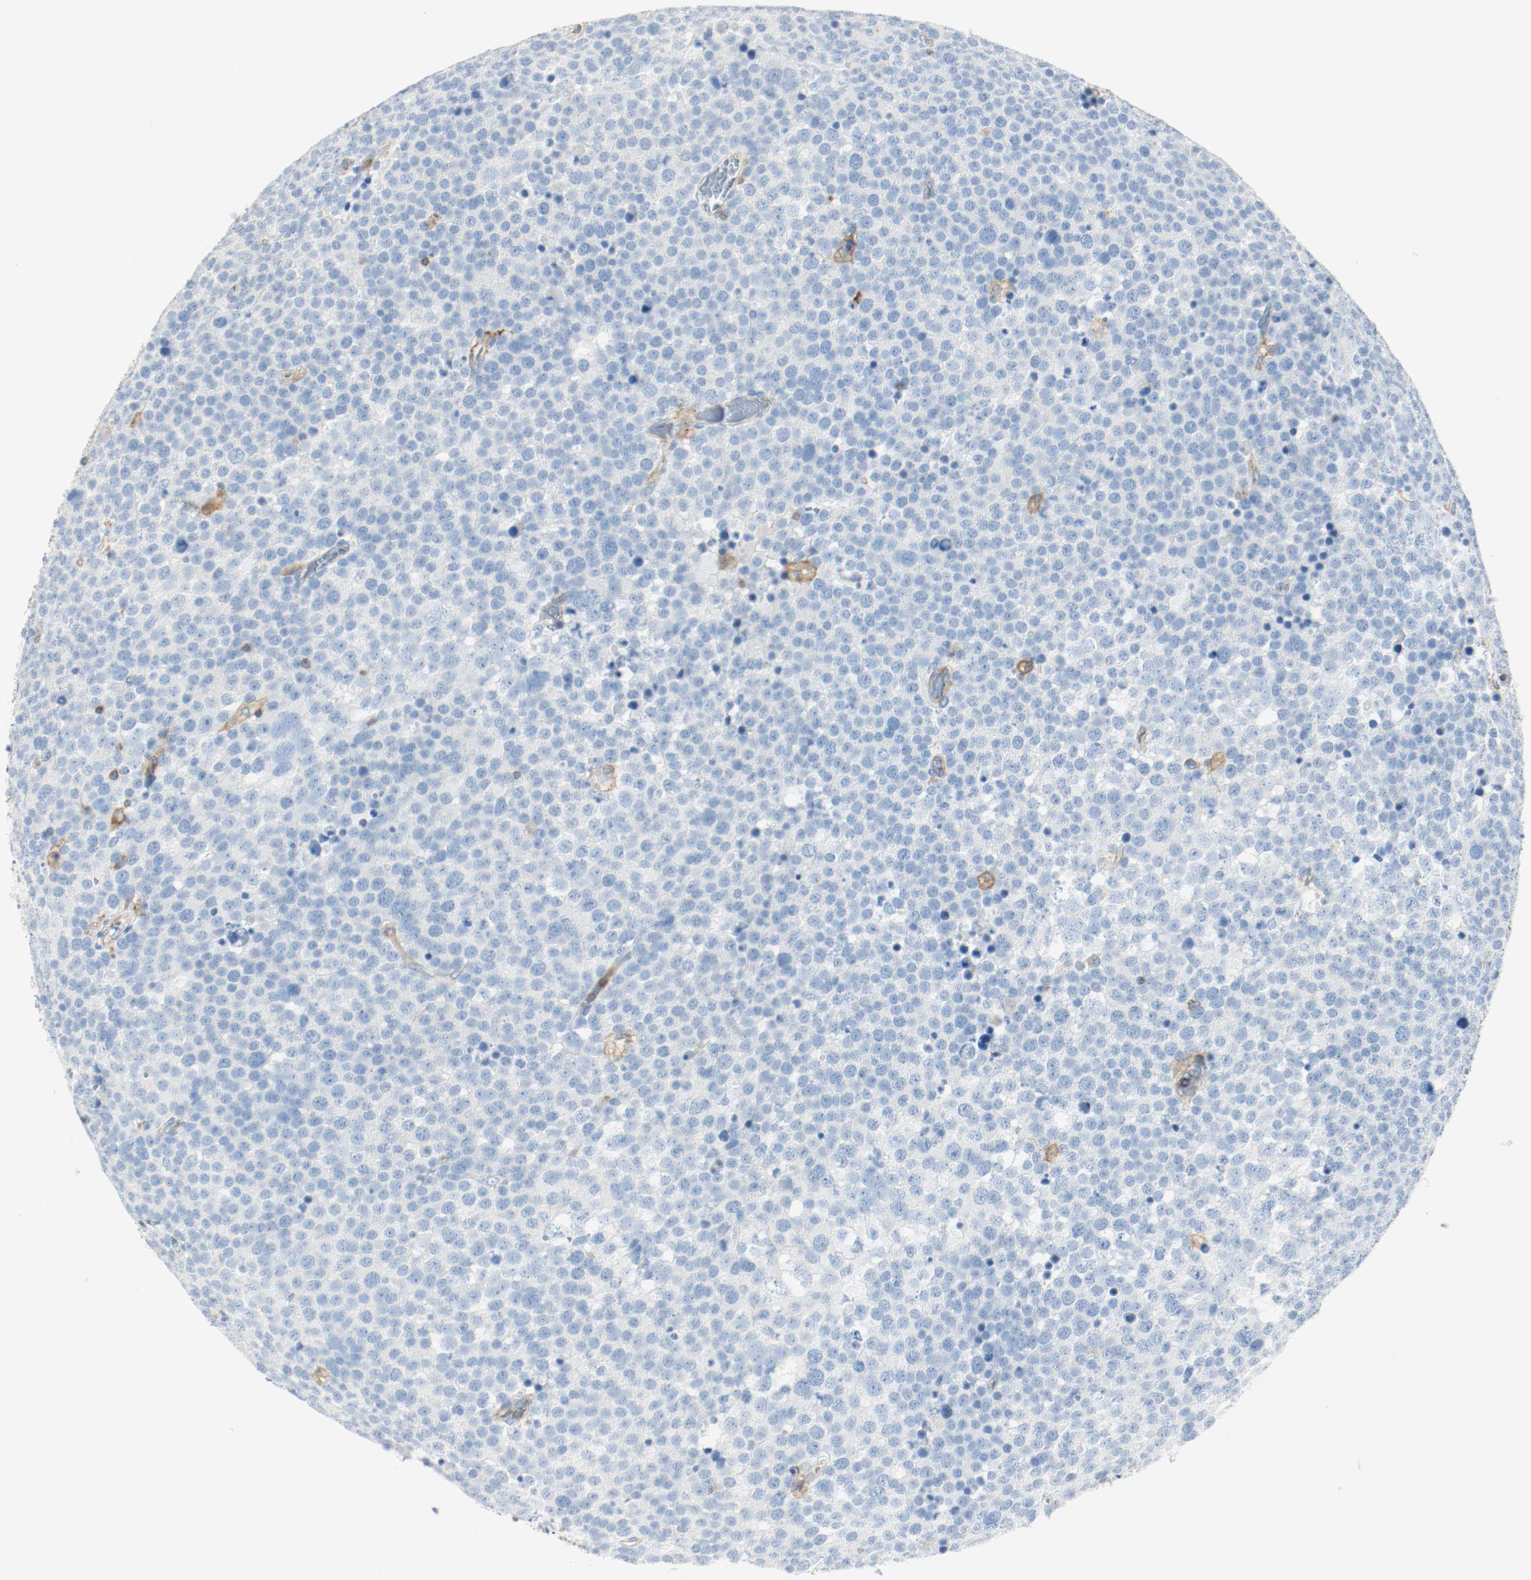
{"staining": {"intensity": "negative", "quantity": "none", "location": "none"}, "tissue": "testis cancer", "cell_type": "Tumor cells", "image_type": "cancer", "snomed": [{"axis": "morphology", "description": "Seminoma, NOS"}, {"axis": "topography", "description": "Testis"}], "caption": "The immunohistochemistry histopathology image has no significant positivity in tumor cells of seminoma (testis) tissue. The staining was performed using DAB to visualize the protein expression in brown, while the nuclei were stained in blue with hematoxylin (Magnification: 20x).", "gene": "ARPC1B", "patient": {"sex": "male", "age": 71}}